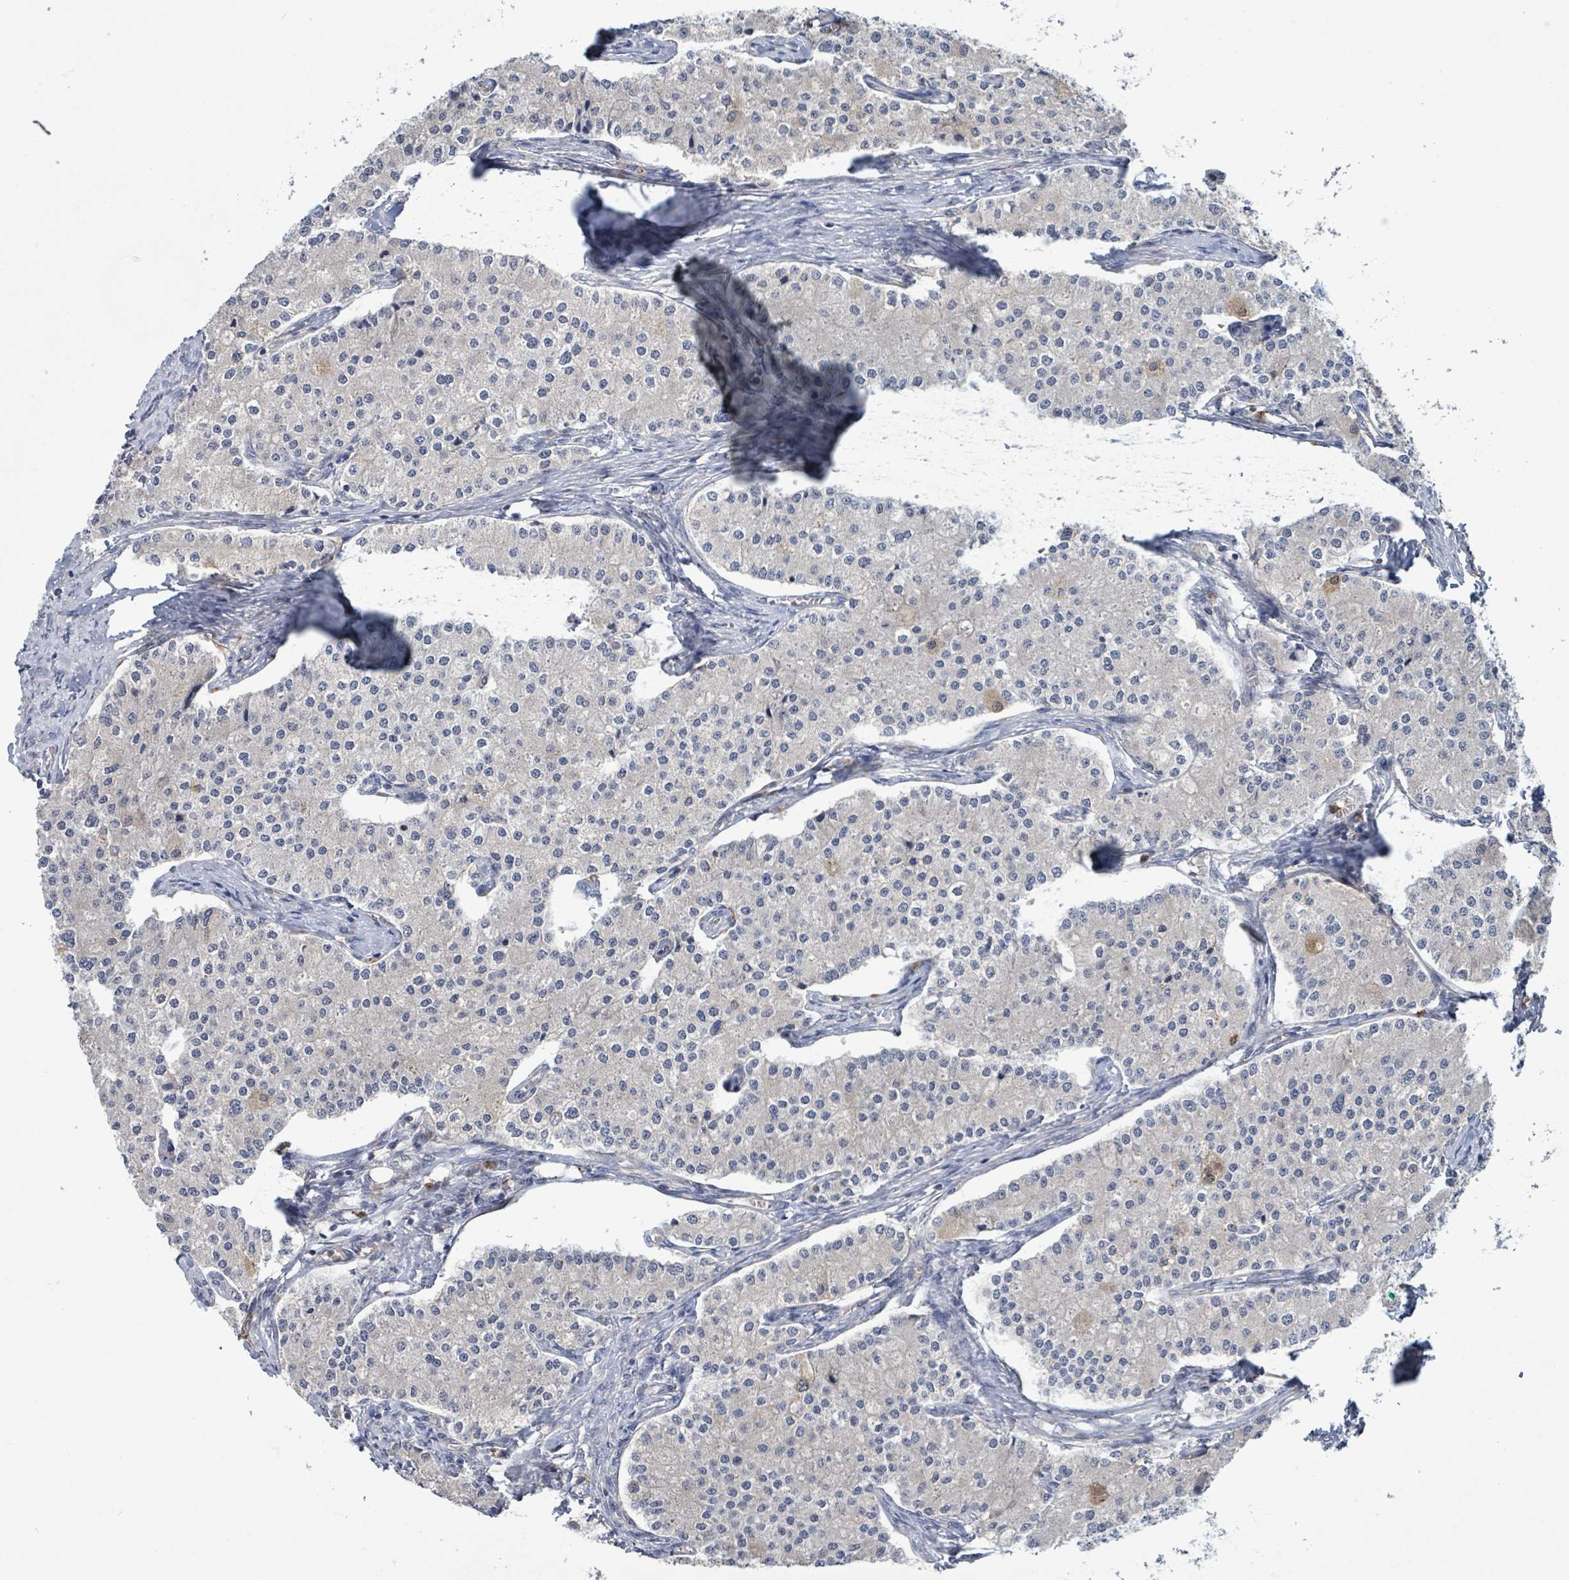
{"staining": {"intensity": "negative", "quantity": "none", "location": "none"}, "tissue": "carcinoid", "cell_type": "Tumor cells", "image_type": "cancer", "snomed": [{"axis": "morphology", "description": "Carcinoid, malignant, NOS"}, {"axis": "topography", "description": "Colon"}], "caption": "DAB immunohistochemical staining of human carcinoid displays no significant expression in tumor cells.", "gene": "SERPINE3", "patient": {"sex": "female", "age": 52}}